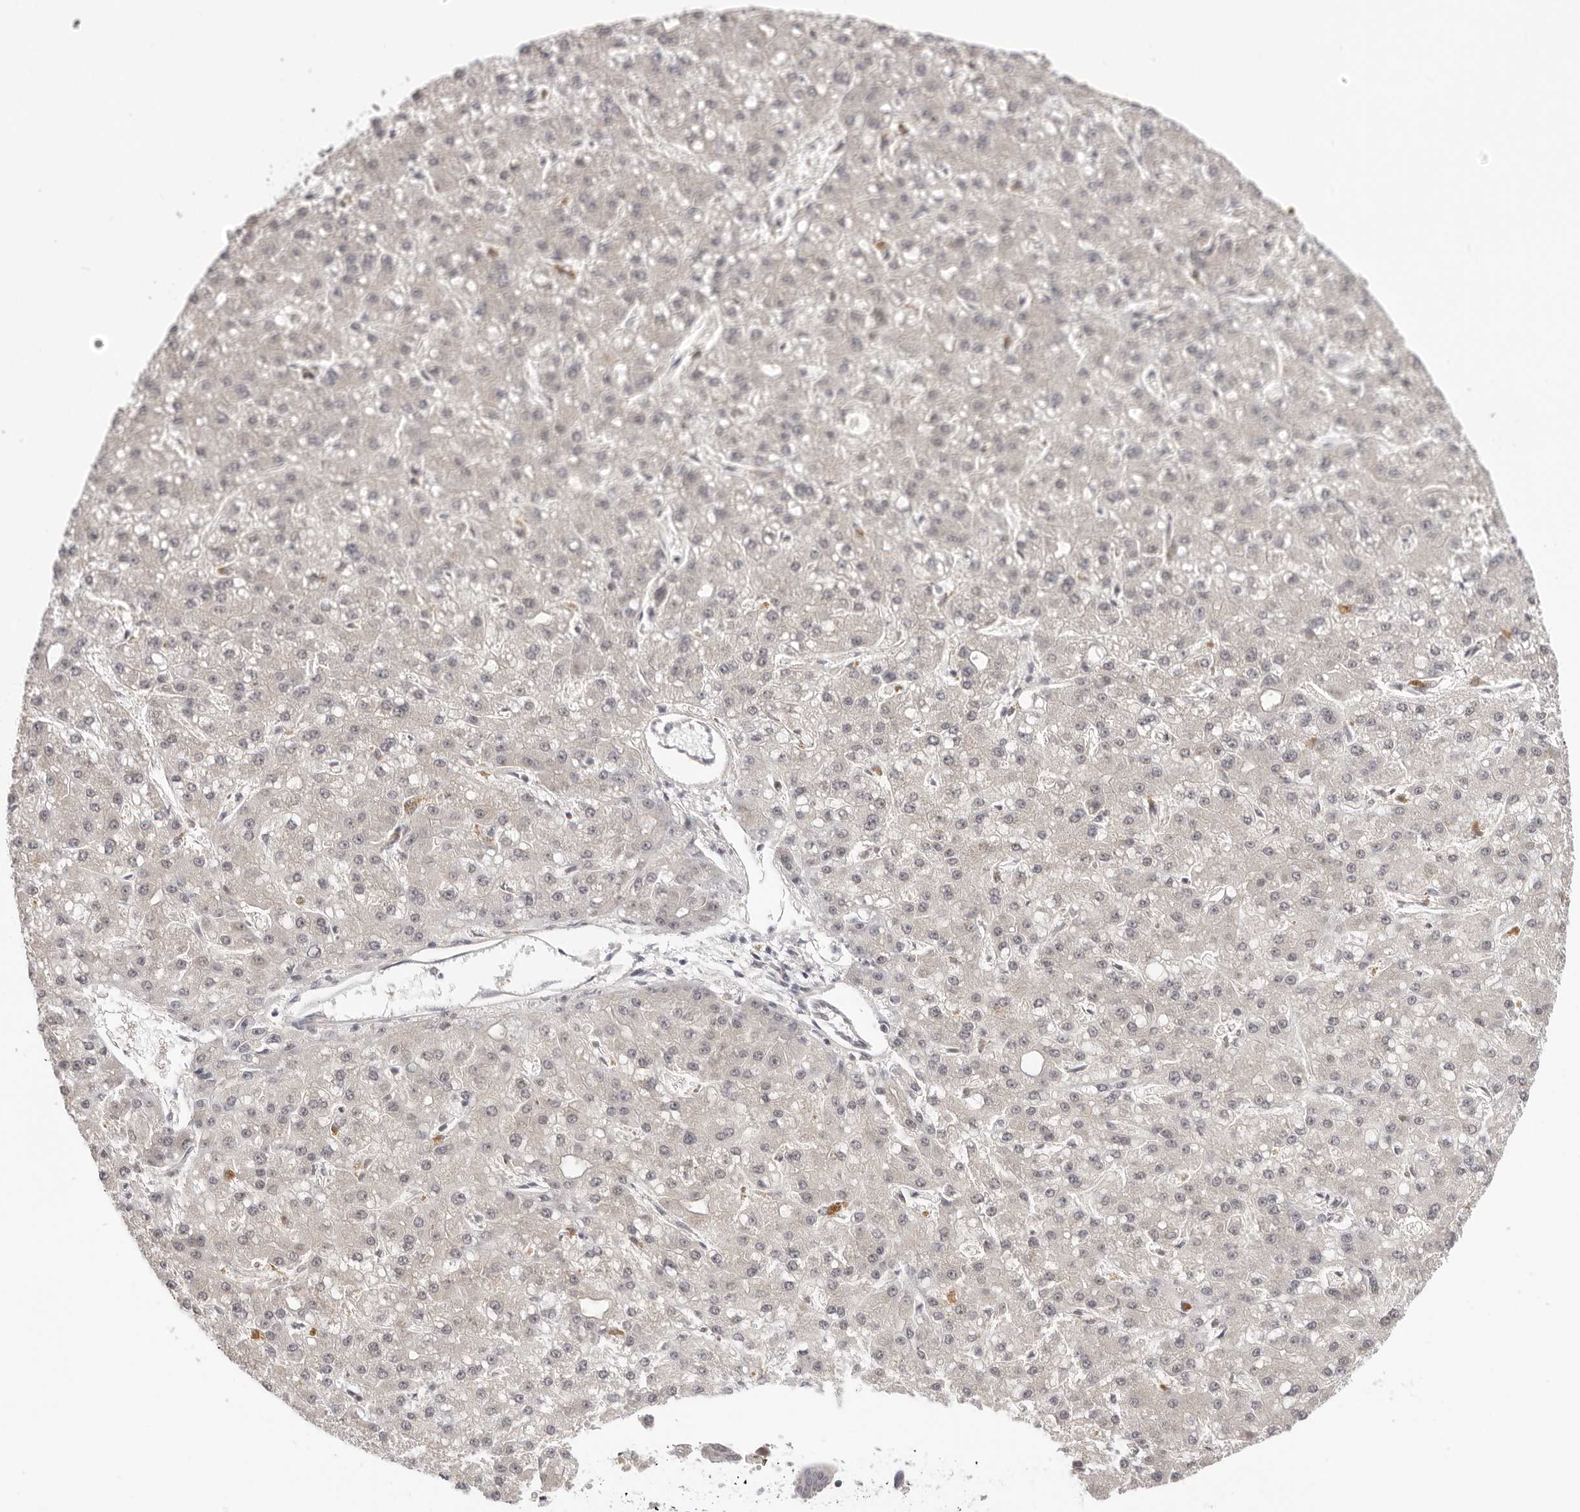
{"staining": {"intensity": "negative", "quantity": "none", "location": "none"}, "tissue": "liver cancer", "cell_type": "Tumor cells", "image_type": "cancer", "snomed": [{"axis": "morphology", "description": "Carcinoma, Hepatocellular, NOS"}, {"axis": "topography", "description": "Liver"}], "caption": "Photomicrograph shows no protein positivity in tumor cells of liver cancer (hepatocellular carcinoma) tissue. The staining was performed using DAB (3,3'-diaminobenzidine) to visualize the protein expression in brown, while the nuclei were stained in blue with hematoxylin (Magnification: 20x).", "gene": "STRADB", "patient": {"sex": "male", "age": 67}}